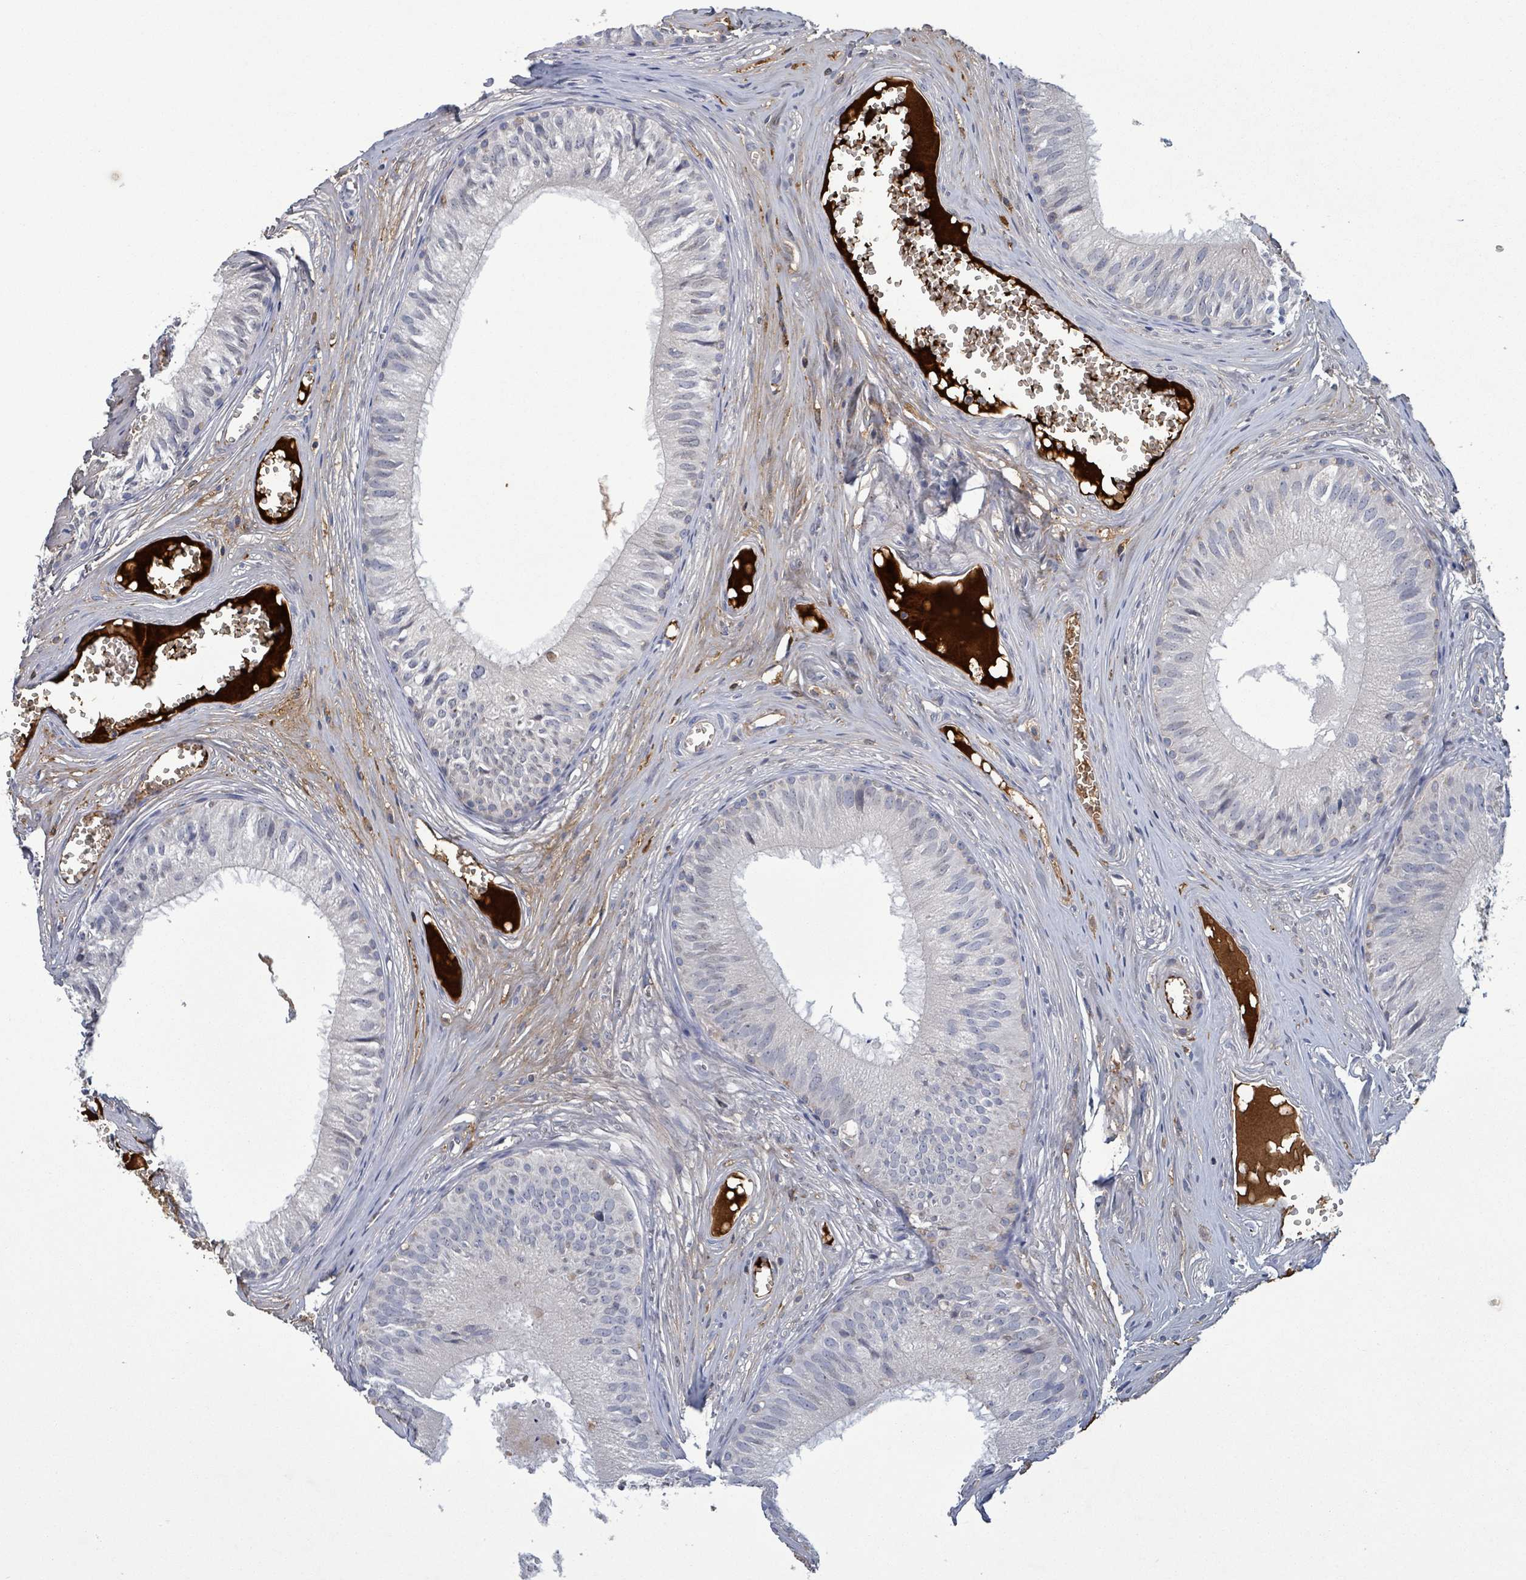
{"staining": {"intensity": "negative", "quantity": "none", "location": "none"}, "tissue": "epididymis", "cell_type": "Glandular cells", "image_type": "normal", "snomed": [{"axis": "morphology", "description": "Normal tissue, NOS"}, {"axis": "topography", "description": "Epididymis"}], "caption": "The IHC image has no significant staining in glandular cells of epididymis.", "gene": "GRM8", "patient": {"sex": "male", "age": 31}}